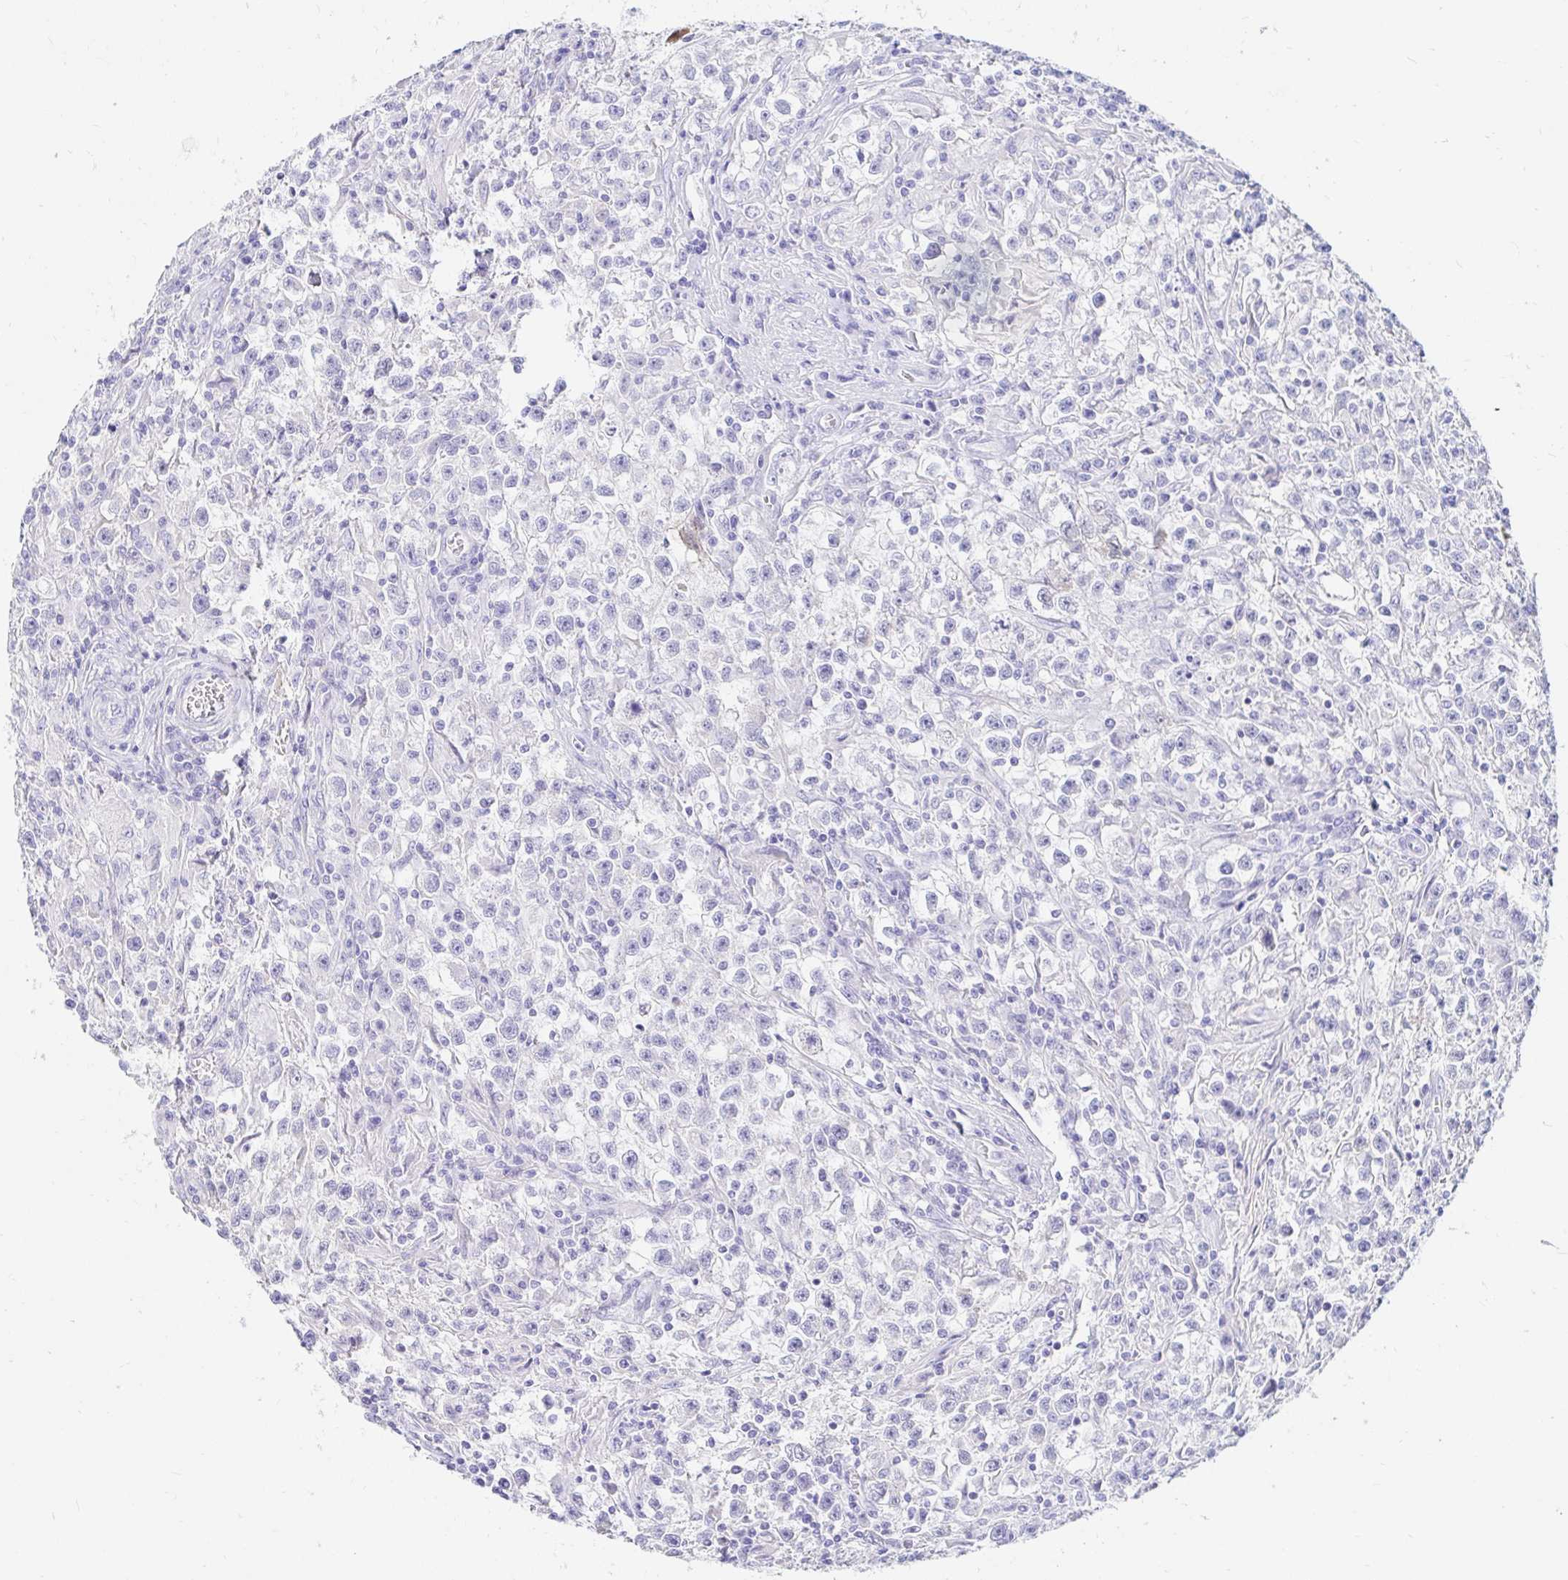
{"staining": {"intensity": "negative", "quantity": "none", "location": "none"}, "tissue": "testis cancer", "cell_type": "Tumor cells", "image_type": "cancer", "snomed": [{"axis": "morphology", "description": "Seminoma, NOS"}, {"axis": "topography", "description": "Testis"}], "caption": "Testis seminoma stained for a protein using IHC reveals no positivity tumor cells.", "gene": "PPP1R1B", "patient": {"sex": "male", "age": 31}}